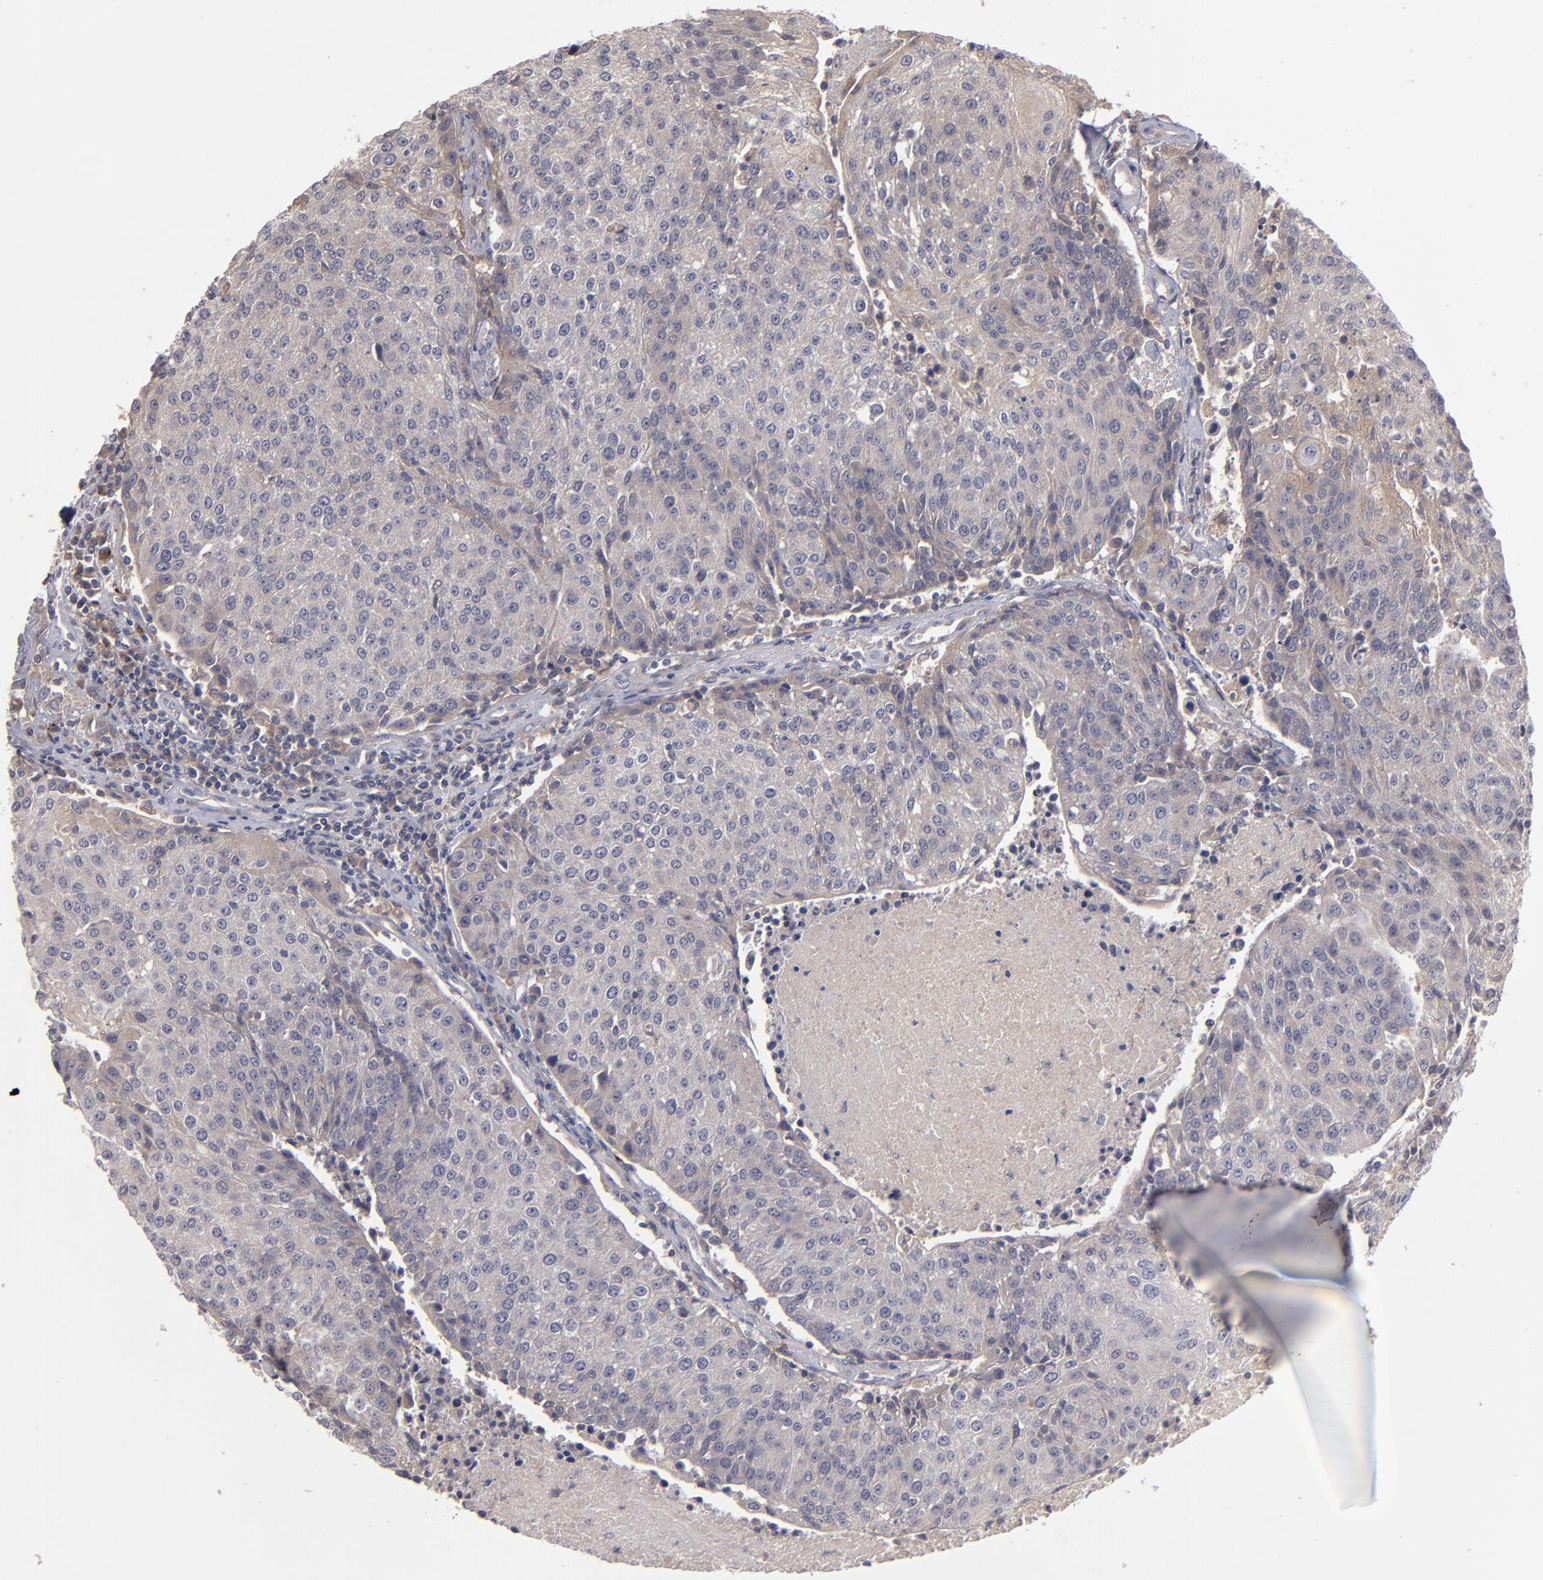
{"staining": {"intensity": "weak", "quantity": ">75%", "location": "cytoplasmic/membranous"}, "tissue": "urothelial cancer", "cell_type": "Tumor cells", "image_type": "cancer", "snomed": [{"axis": "morphology", "description": "Urothelial carcinoma, High grade"}, {"axis": "topography", "description": "Urinary bladder"}], "caption": "Urothelial cancer tissue reveals weak cytoplasmic/membranous staining in approximately >75% of tumor cells (IHC, brightfield microscopy, high magnification).", "gene": "MMP11", "patient": {"sex": "female", "age": 85}}